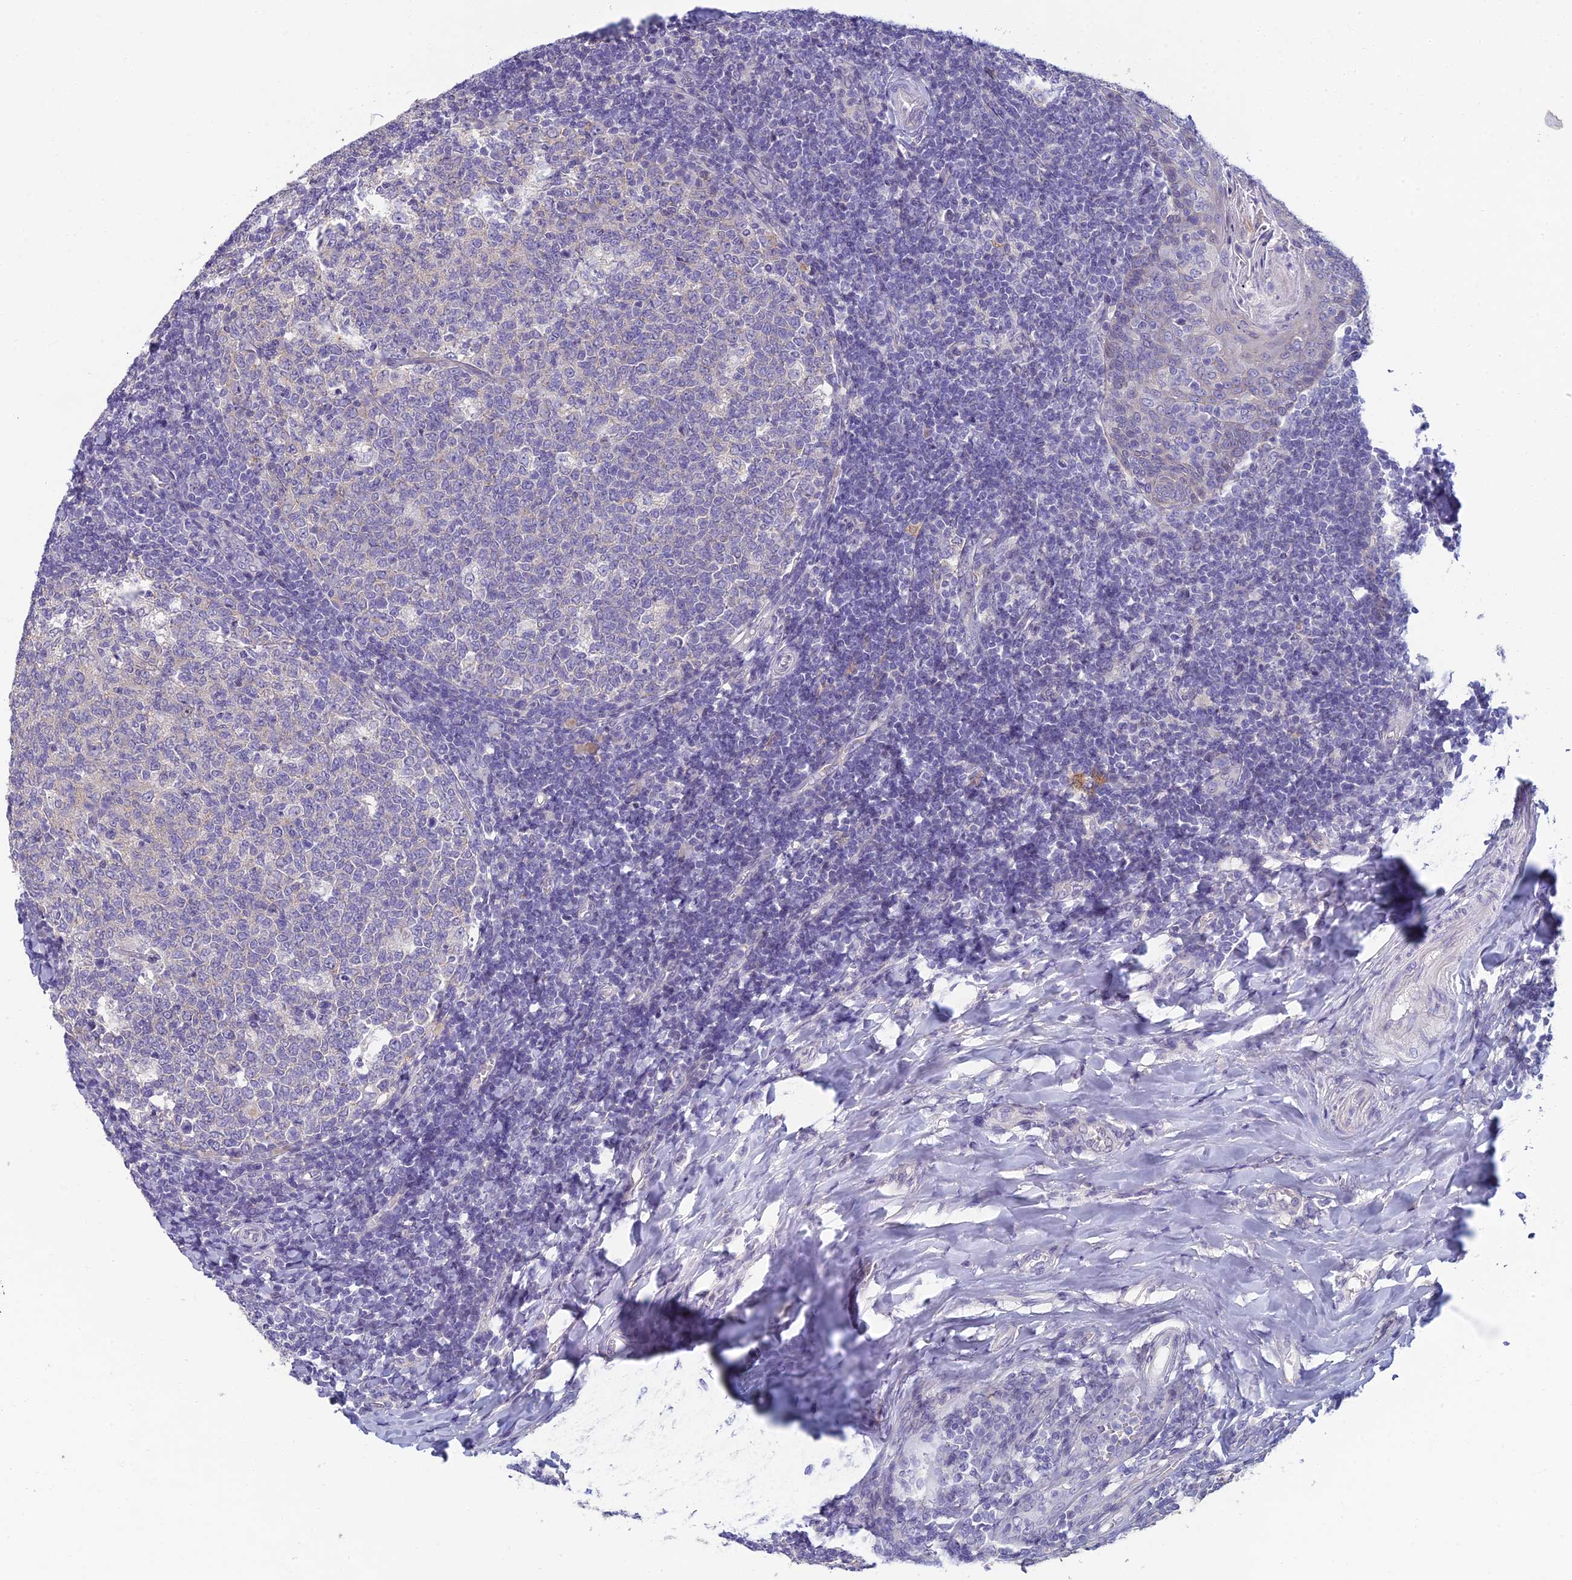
{"staining": {"intensity": "negative", "quantity": "none", "location": "none"}, "tissue": "tonsil", "cell_type": "Germinal center cells", "image_type": "normal", "snomed": [{"axis": "morphology", "description": "Normal tissue, NOS"}, {"axis": "topography", "description": "Tonsil"}], "caption": "Photomicrograph shows no protein staining in germinal center cells of benign tonsil. The staining was performed using DAB to visualize the protein expression in brown, while the nuclei were stained in blue with hematoxylin (Magnification: 20x).", "gene": "NEURL1", "patient": {"sex": "female", "age": 19}}